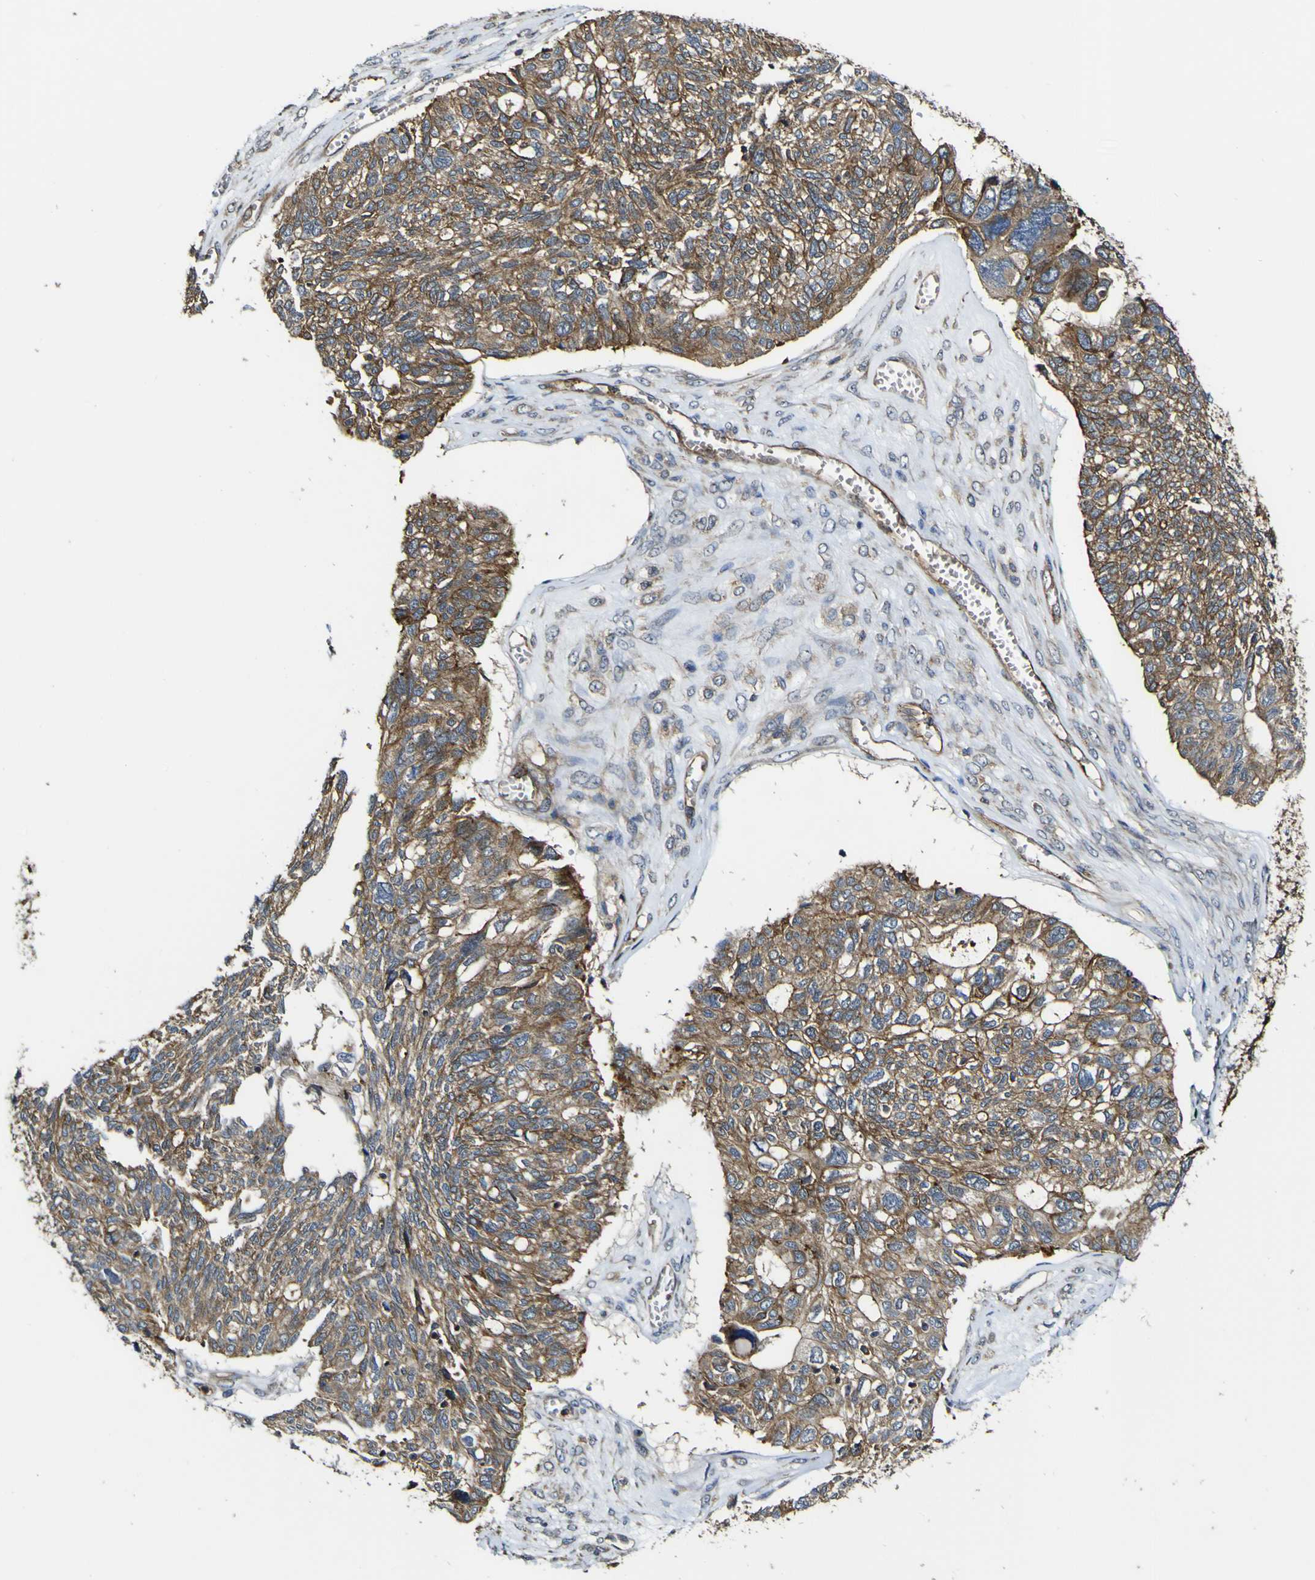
{"staining": {"intensity": "moderate", "quantity": ">75%", "location": "cytoplasmic/membranous"}, "tissue": "ovarian cancer", "cell_type": "Tumor cells", "image_type": "cancer", "snomed": [{"axis": "morphology", "description": "Cystadenocarcinoma, serous, NOS"}, {"axis": "topography", "description": "Ovary"}], "caption": "The immunohistochemical stain labels moderate cytoplasmic/membranous staining in tumor cells of ovarian cancer (serous cystadenocarcinoma) tissue.", "gene": "TNIK", "patient": {"sex": "female", "age": 79}}